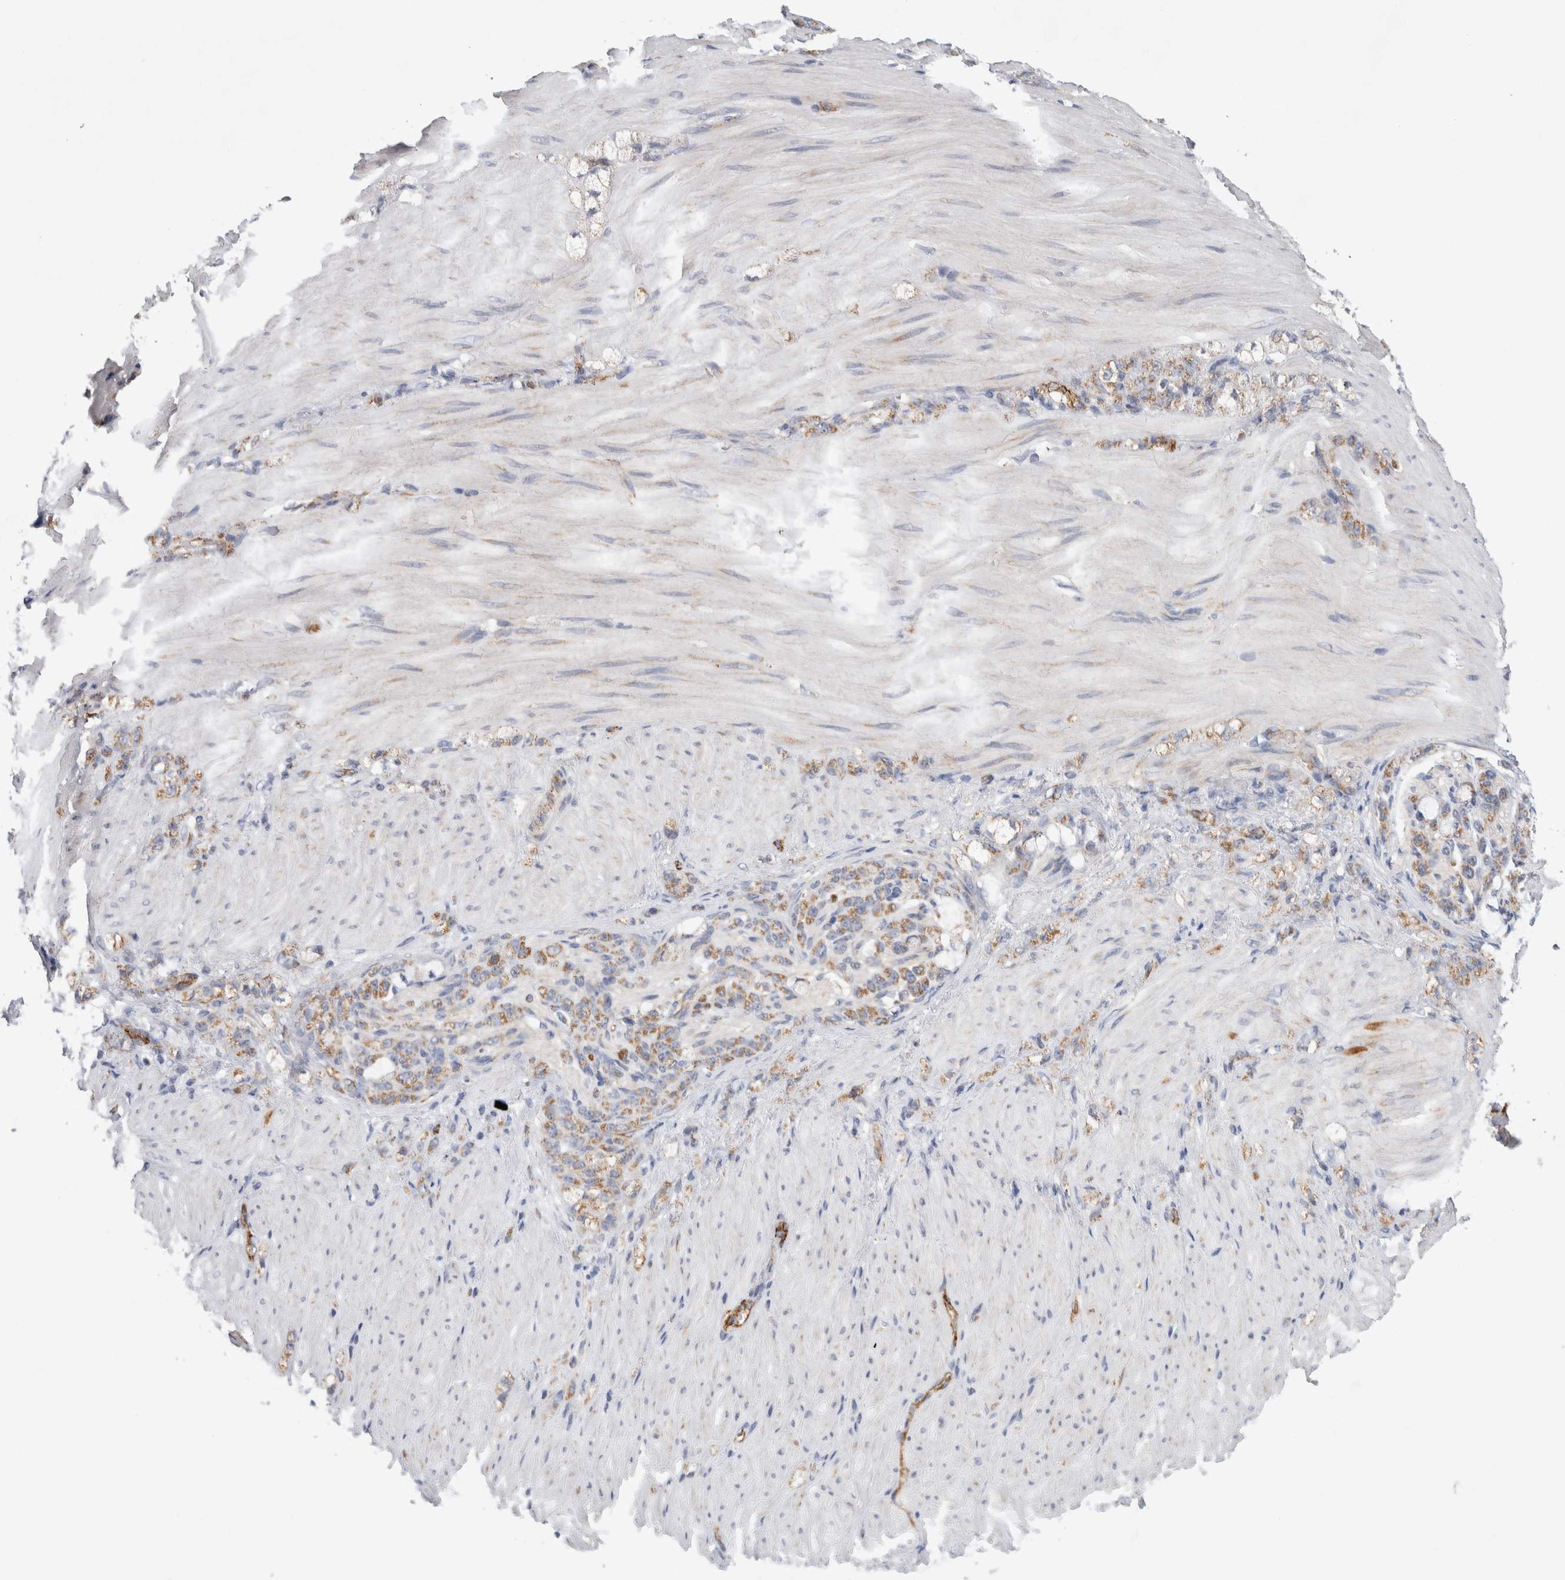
{"staining": {"intensity": "moderate", "quantity": ">75%", "location": "cytoplasmic/membranous"}, "tissue": "stomach cancer", "cell_type": "Tumor cells", "image_type": "cancer", "snomed": [{"axis": "morphology", "description": "Normal tissue, NOS"}, {"axis": "morphology", "description": "Adenocarcinoma, NOS"}, {"axis": "topography", "description": "Stomach"}], "caption": "Immunohistochemical staining of human stomach cancer (adenocarcinoma) exhibits moderate cytoplasmic/membranous protein positivity in approximately >75% of tumor cells.", "gene": "IARS2", "patient": {"sex": "male", "age": 82}}